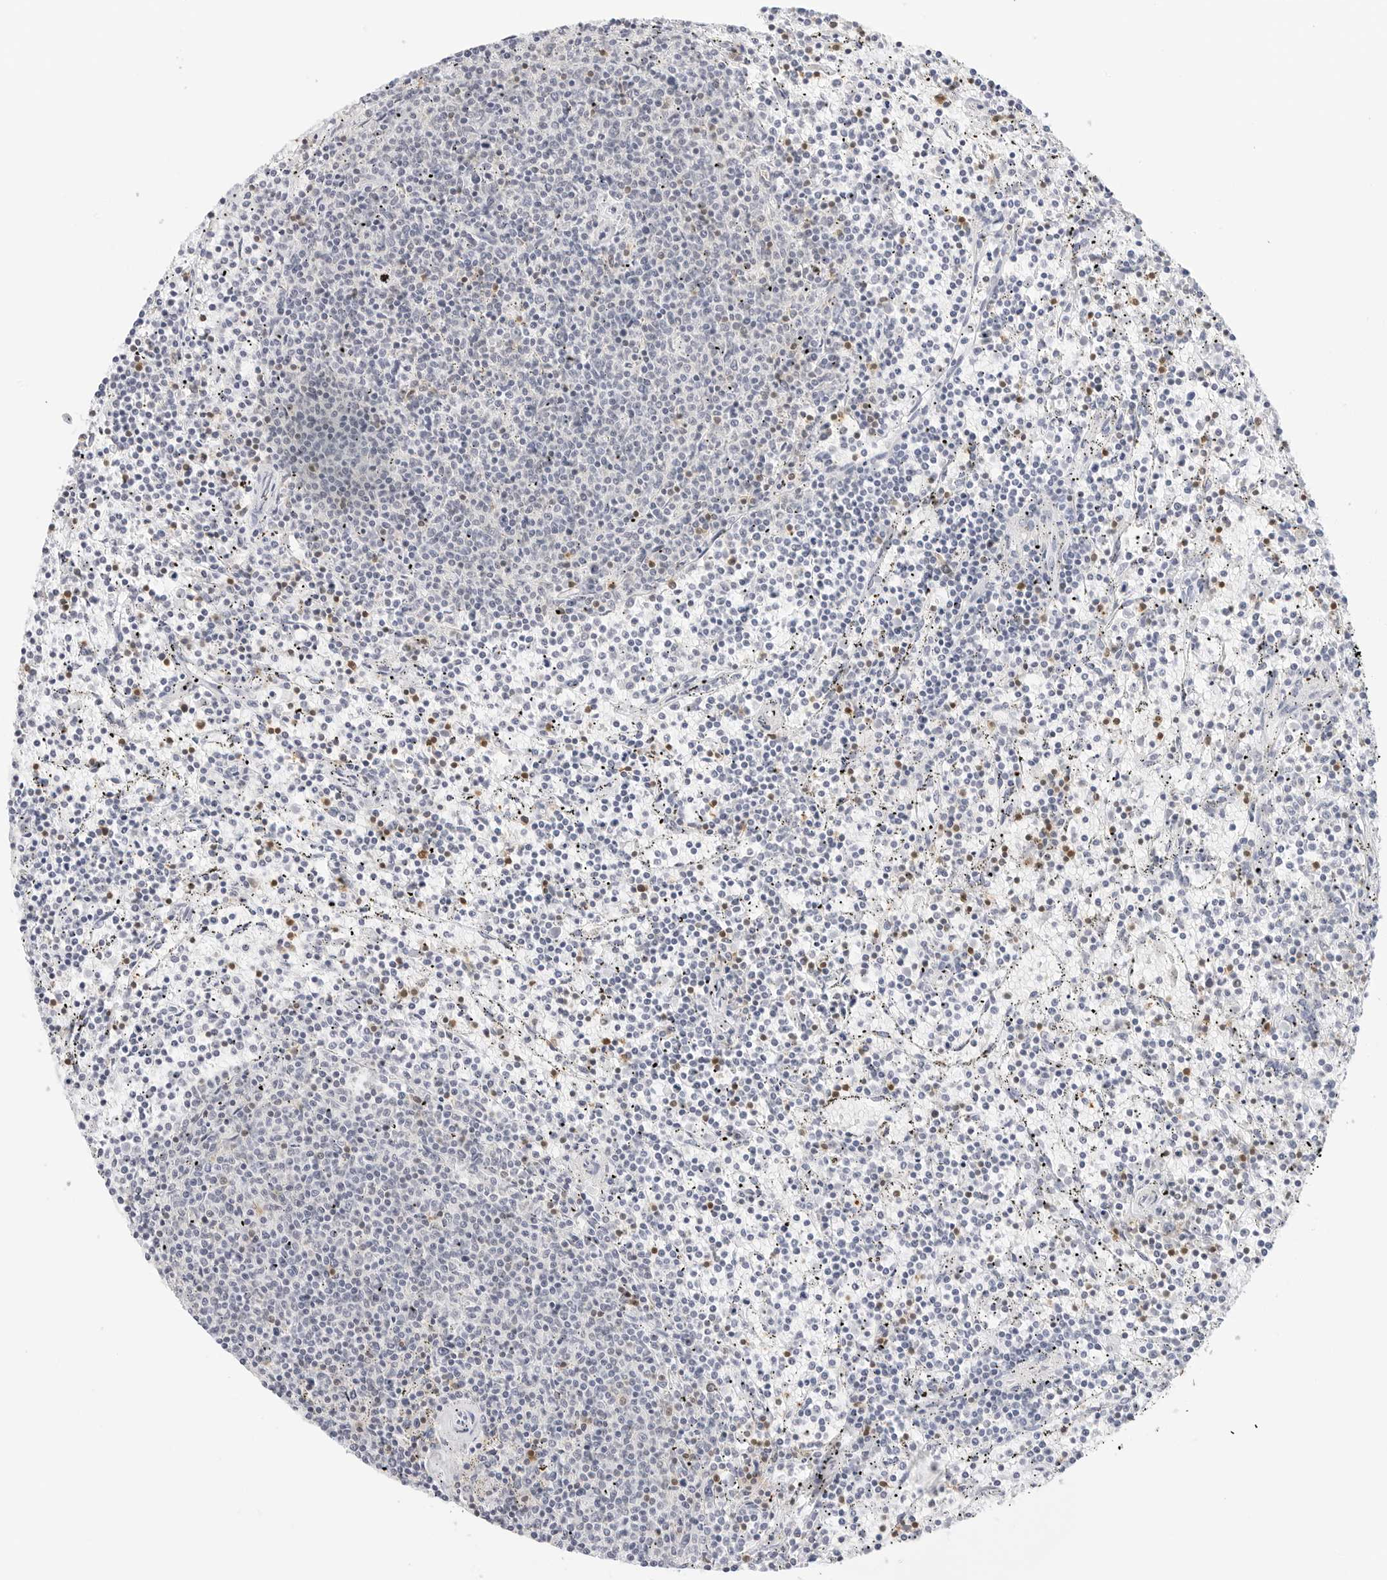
{"staining": {"intensity": "negative", "quantity": "none", "location": "none"}, "tissue": "lymphoma", "cell_type": "Tumor cells", "image_type": "cancer", "snomed": [{"axis": "morphology", "description": "Malignant lymphoma, non-Hodgkin's type, Low grade"}, {"axis": "topography", "description": "Spleen"}], "caption": "Tumor cells are negative for protein expression in human malignant lymphoma, non-Hodgkin's type (low-grade). (DAB (3,3'-diaminobenzidine) immunohistochemistry (IHC) visualized using brightfield microscopy, high magnification).", "gene": "SLC9A3R1", "patient": {"sex": "female", "age": 50}}